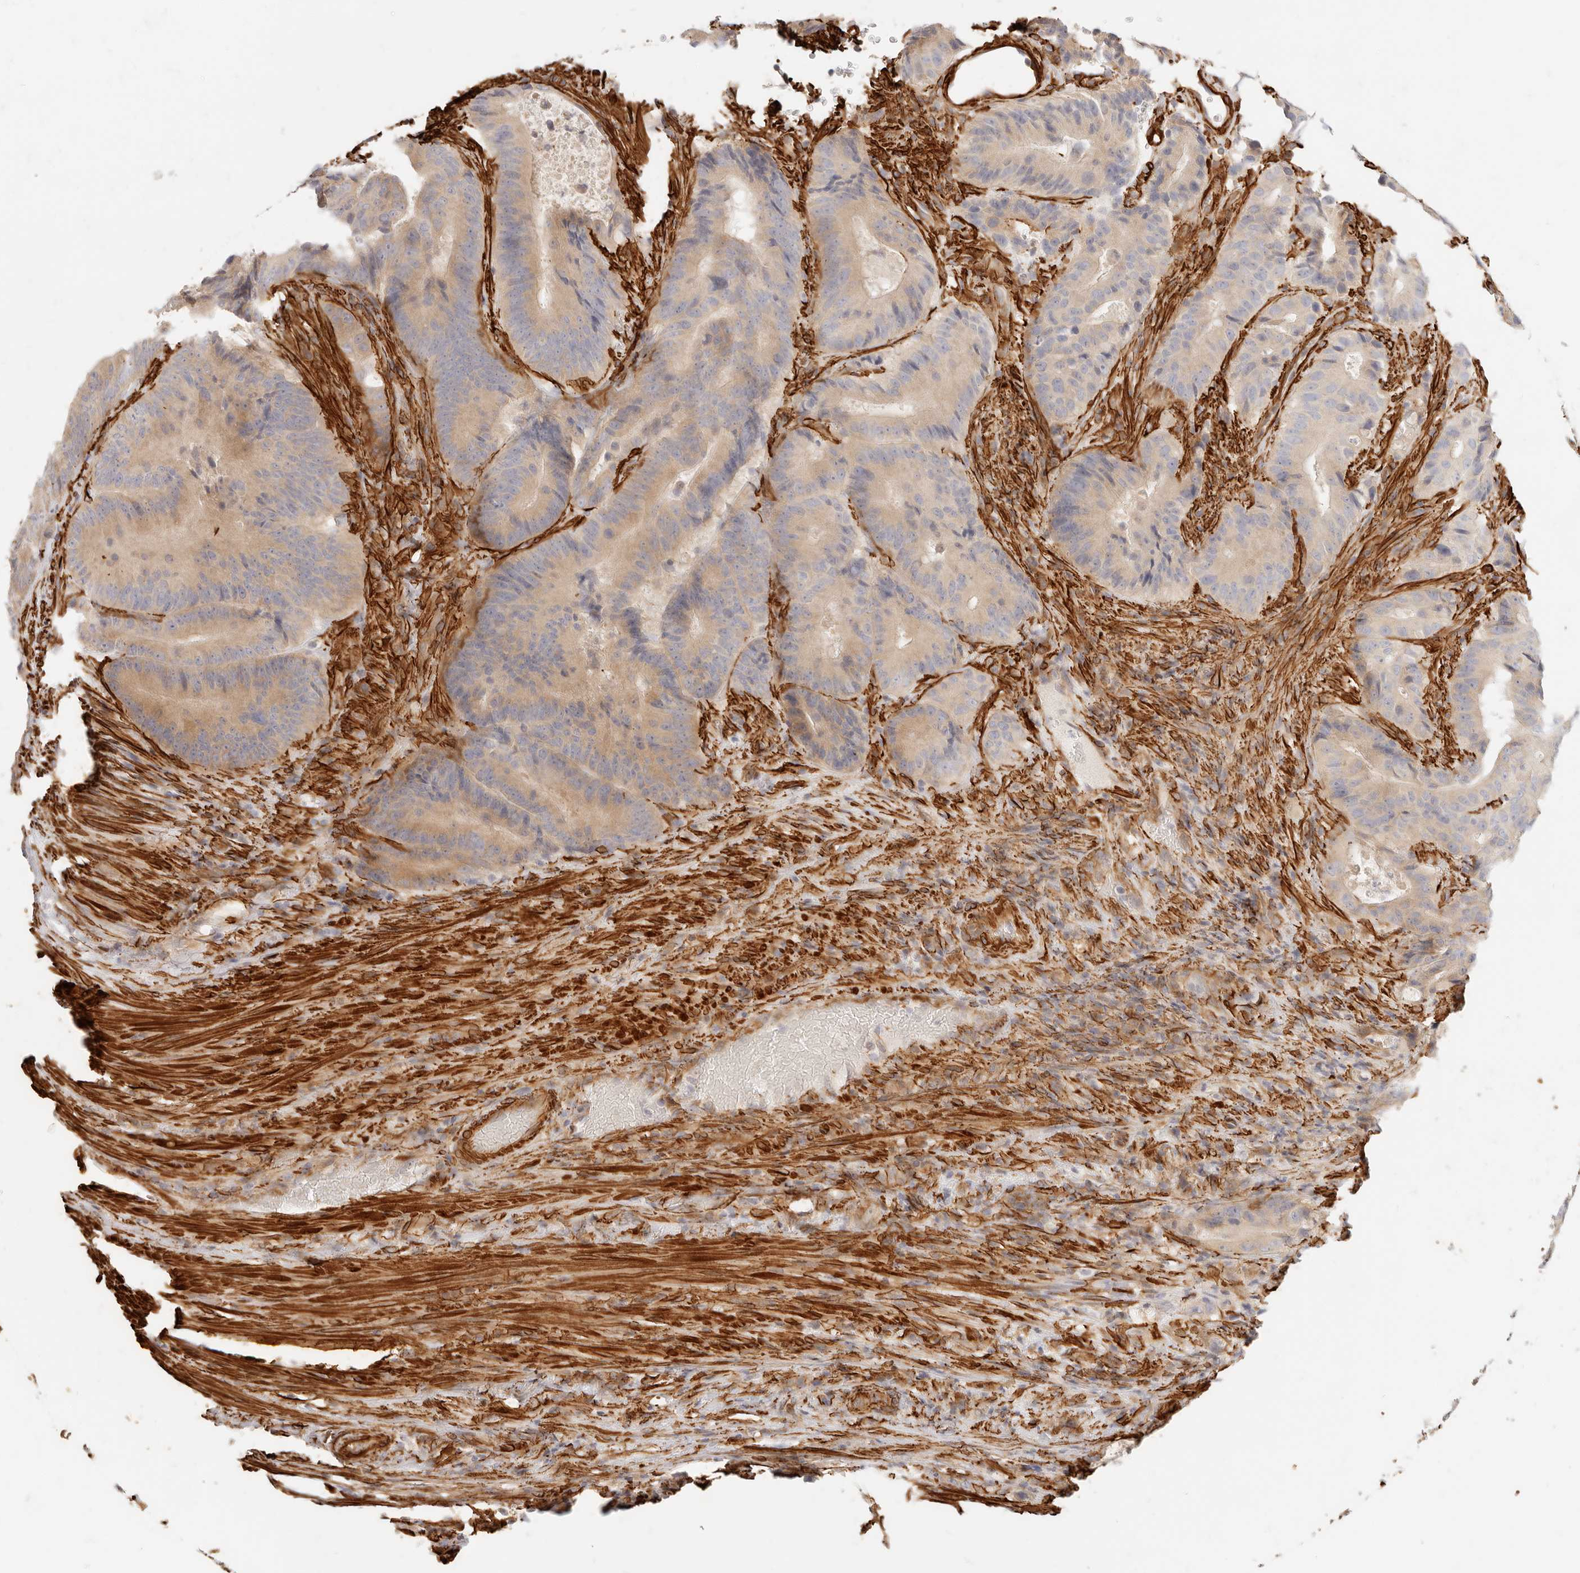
{"staining": {"intensity": "weak", "quantity": "25%-75%", "location": "cytoplasmic/membranous"}, "tissue": "colorectal cancer", "cell_type": "Tumor cells", "image_type": "cancer", "snomed": [{"axis": "morphology", "description": "Adenocarcinoma, NOS"}, {"axis": "topography", "description": "Colon"}], "caption": "Weak cytoplasmic/membranous staining for a protein is seen in about 25%-75% of tumor cells of colorectal cancer using immunohistochemistry (IHC).", "gene": "TMTC2", "patient": {"sex": "male", "age": 83}}